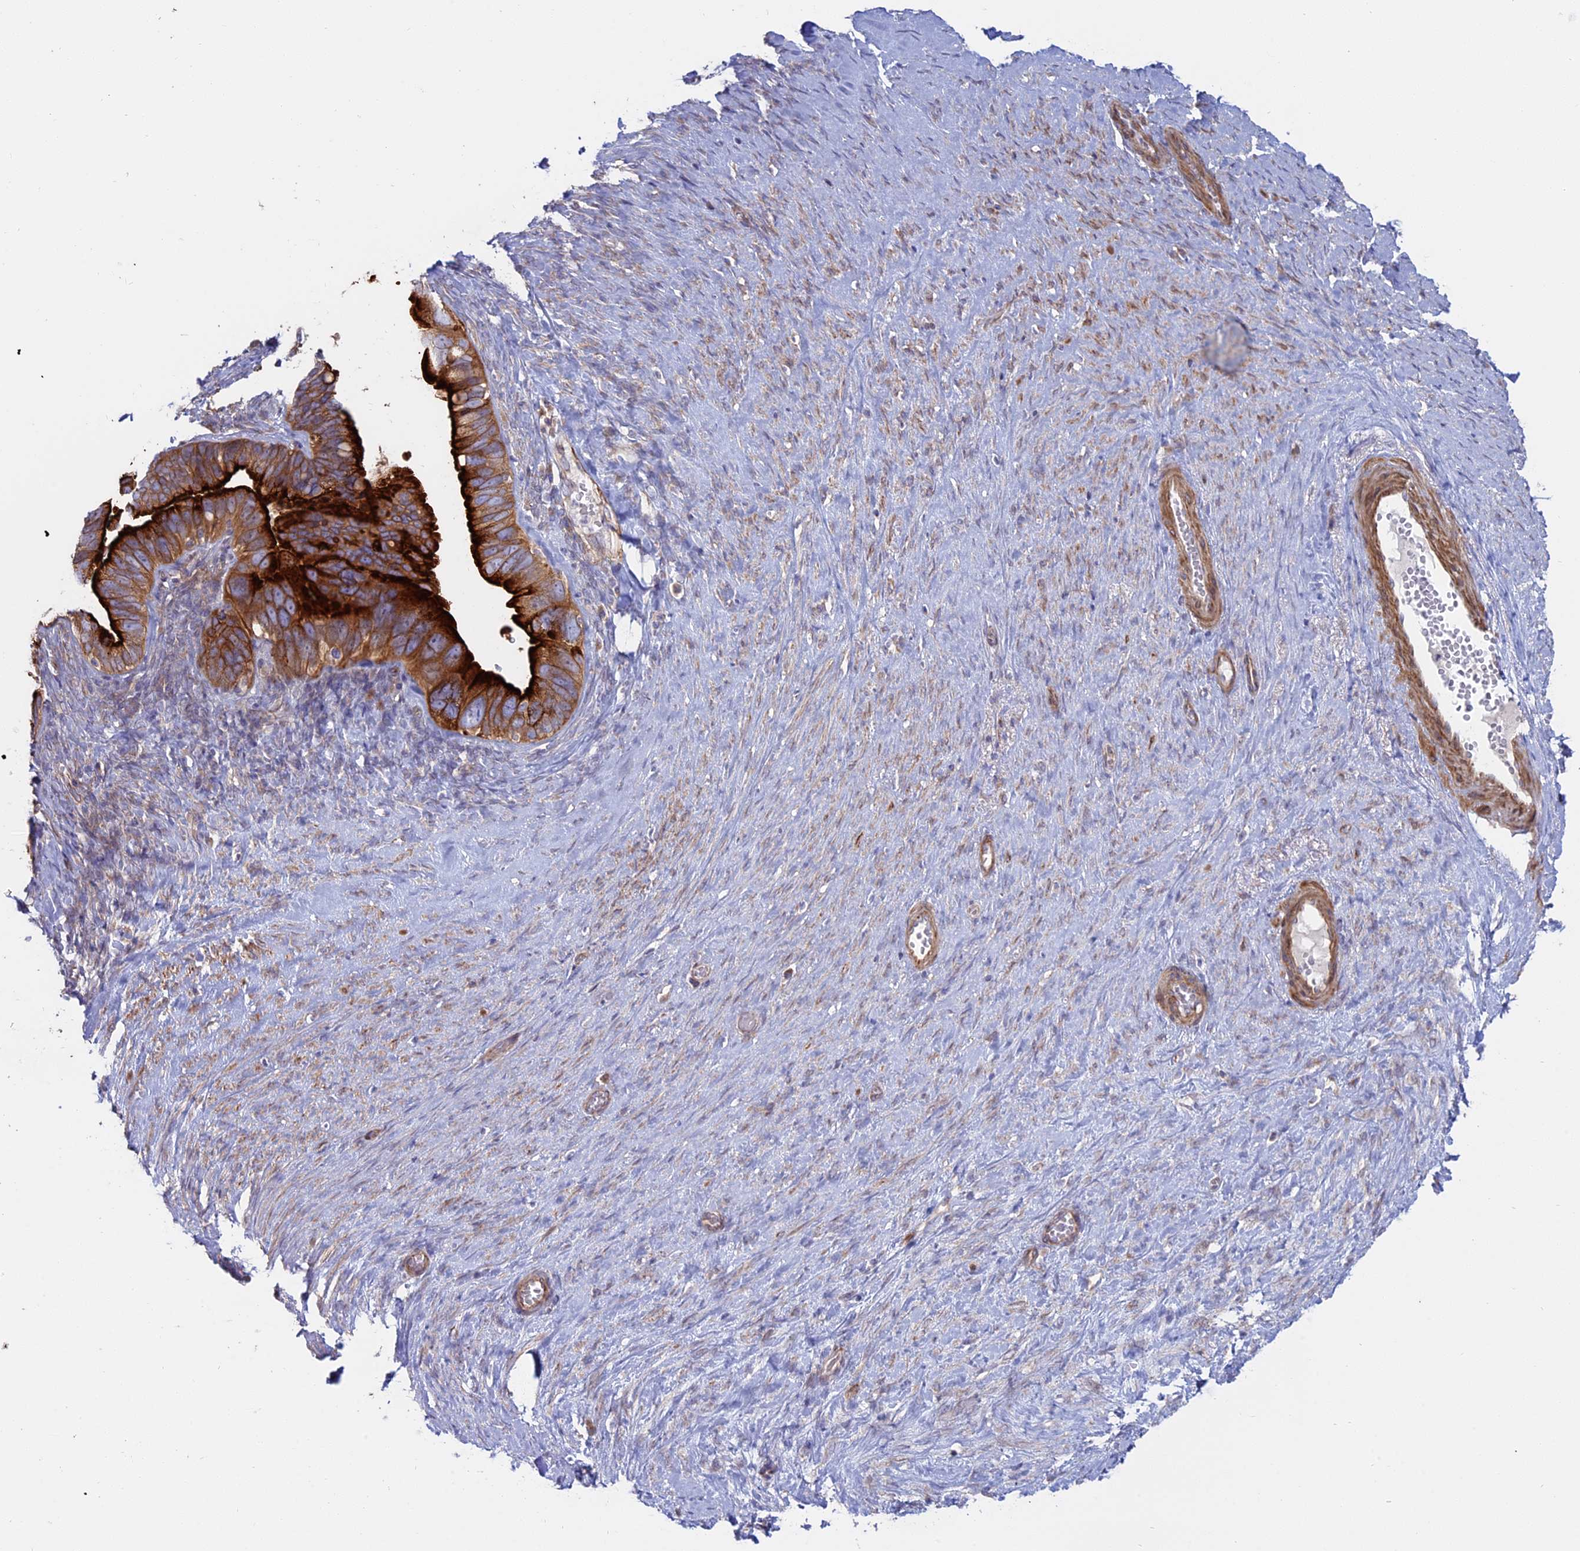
{"staining": {"intensity": "strong", "quantity": ">75%", "location": "cytoplasmic/membranous"}, "tissue": "ovarian cancer", "cell_type": "Tumor cells", "image_type": "cancer", "snomed": [{"axis": "morphology", "description": "Cystadenocarcinoma, serous, NOS"}, {"axis": "topography", "description": "Ovary"}], "caption": "Immunohistochemical staining of human ovarian serous cystadenocarcinoma demonstrates high levels of strong cytoplasmic/membranous protein expression in about >75% of tumor cells. (IHC, brightfield microscopy, high magnification).", "gene": "MYO5B", "patient": {"sex": "female", "age": 56}}